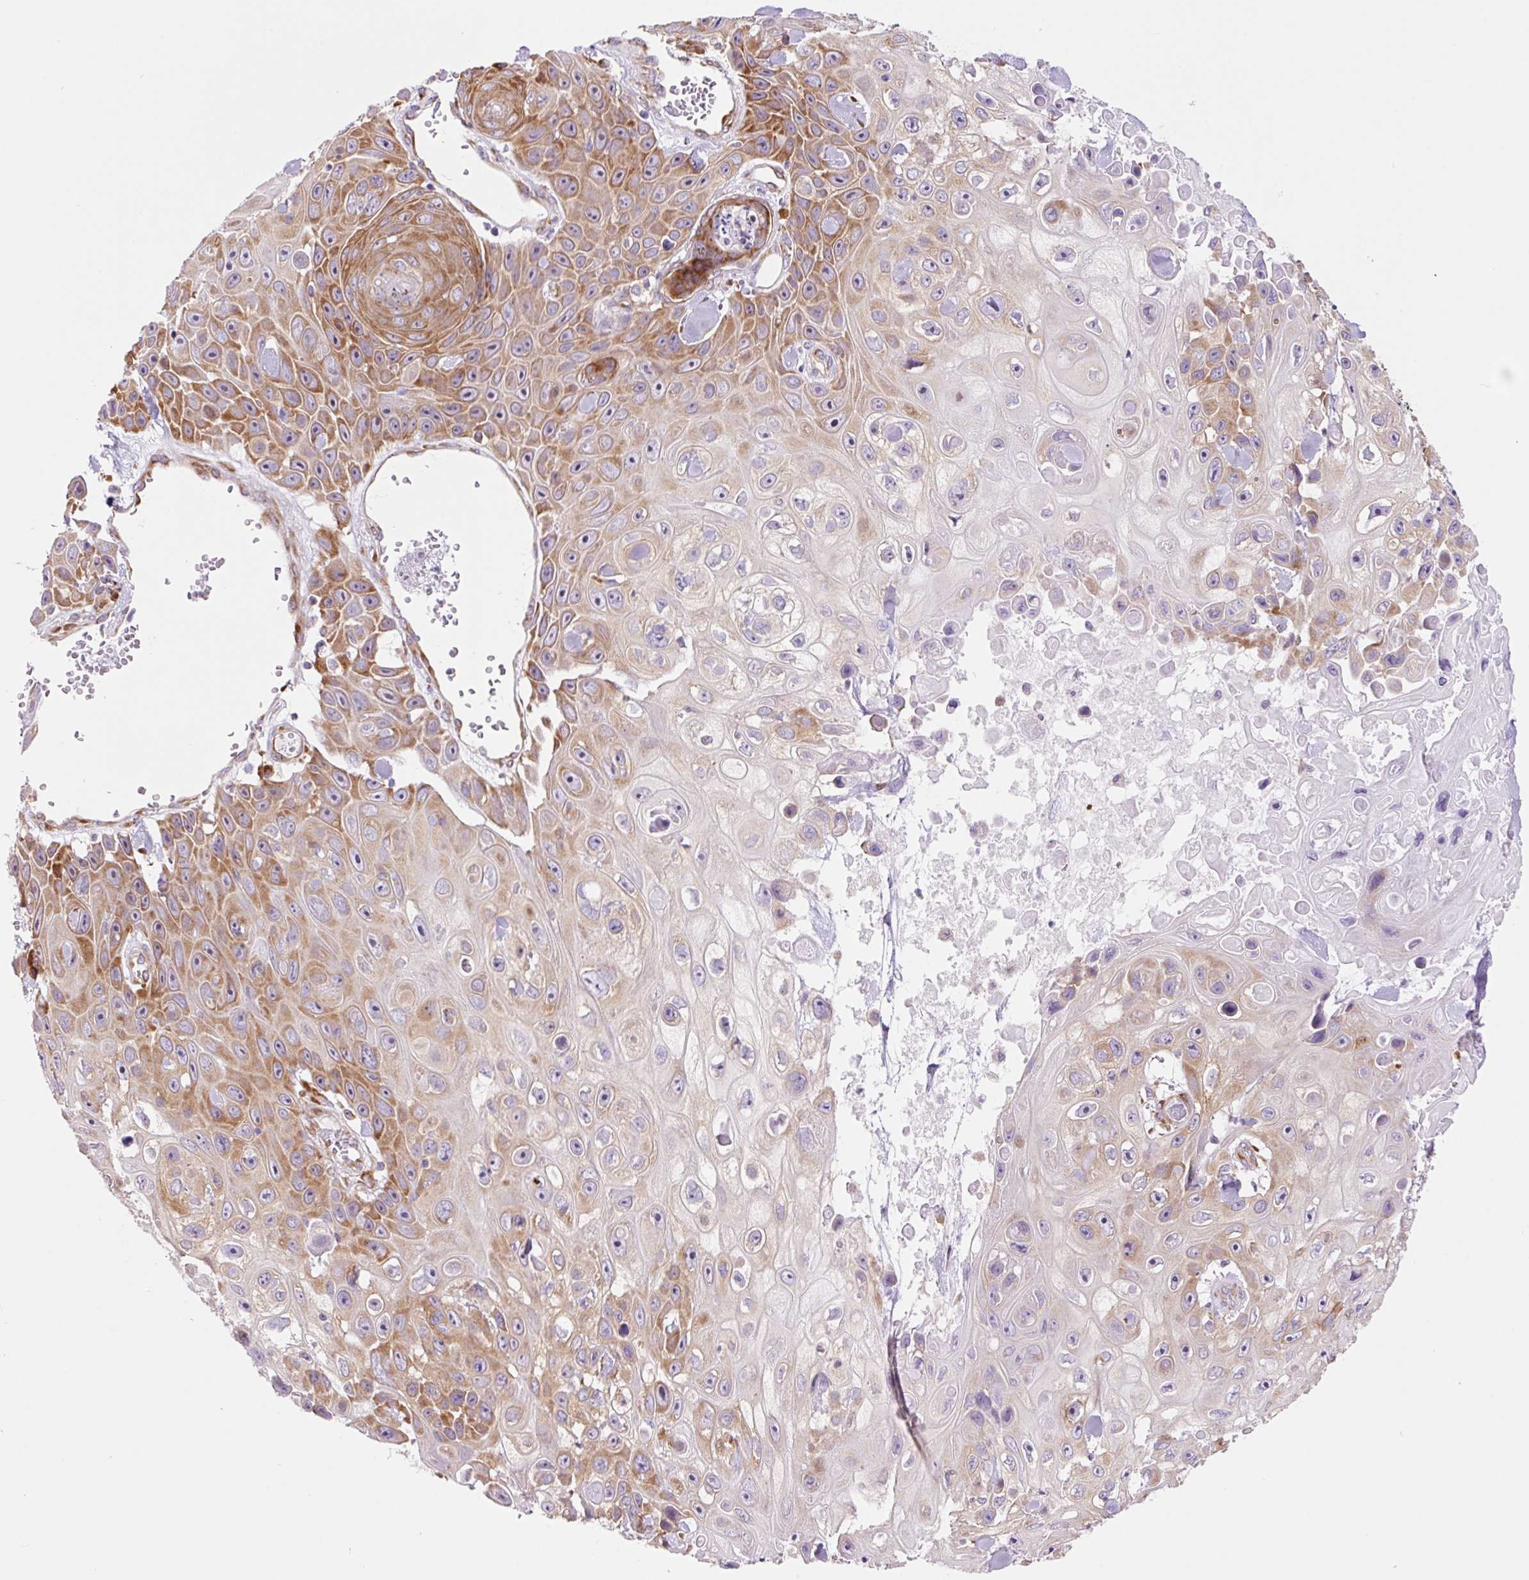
{"staining": {"intensity": "moderate", "quantity": "25%-75%", "location": "cytoplasmic/membranous"}, "tissue": "skin cancer", "cell_type": "Tumor cells", "image_type": "cancer", "snomed": [{"axis": "morphology", "description": "Squamous cell carcinoma, NOS"}, {"axis": "topography", "description": "Skin"}], "caption": "Immunohistochemistry (IHC) micrograph of neoplastic tissue: skin cancer stained using immunohistochemistry (IHC) shows medium levels of moderate protein expression localized specifically in the cytoplasmic/membranous of tumor cells, appearing as a cytoplasmic/membranous brown color.", "gene": "RPL41", "patient": {"sex": "male", "age": 82}}